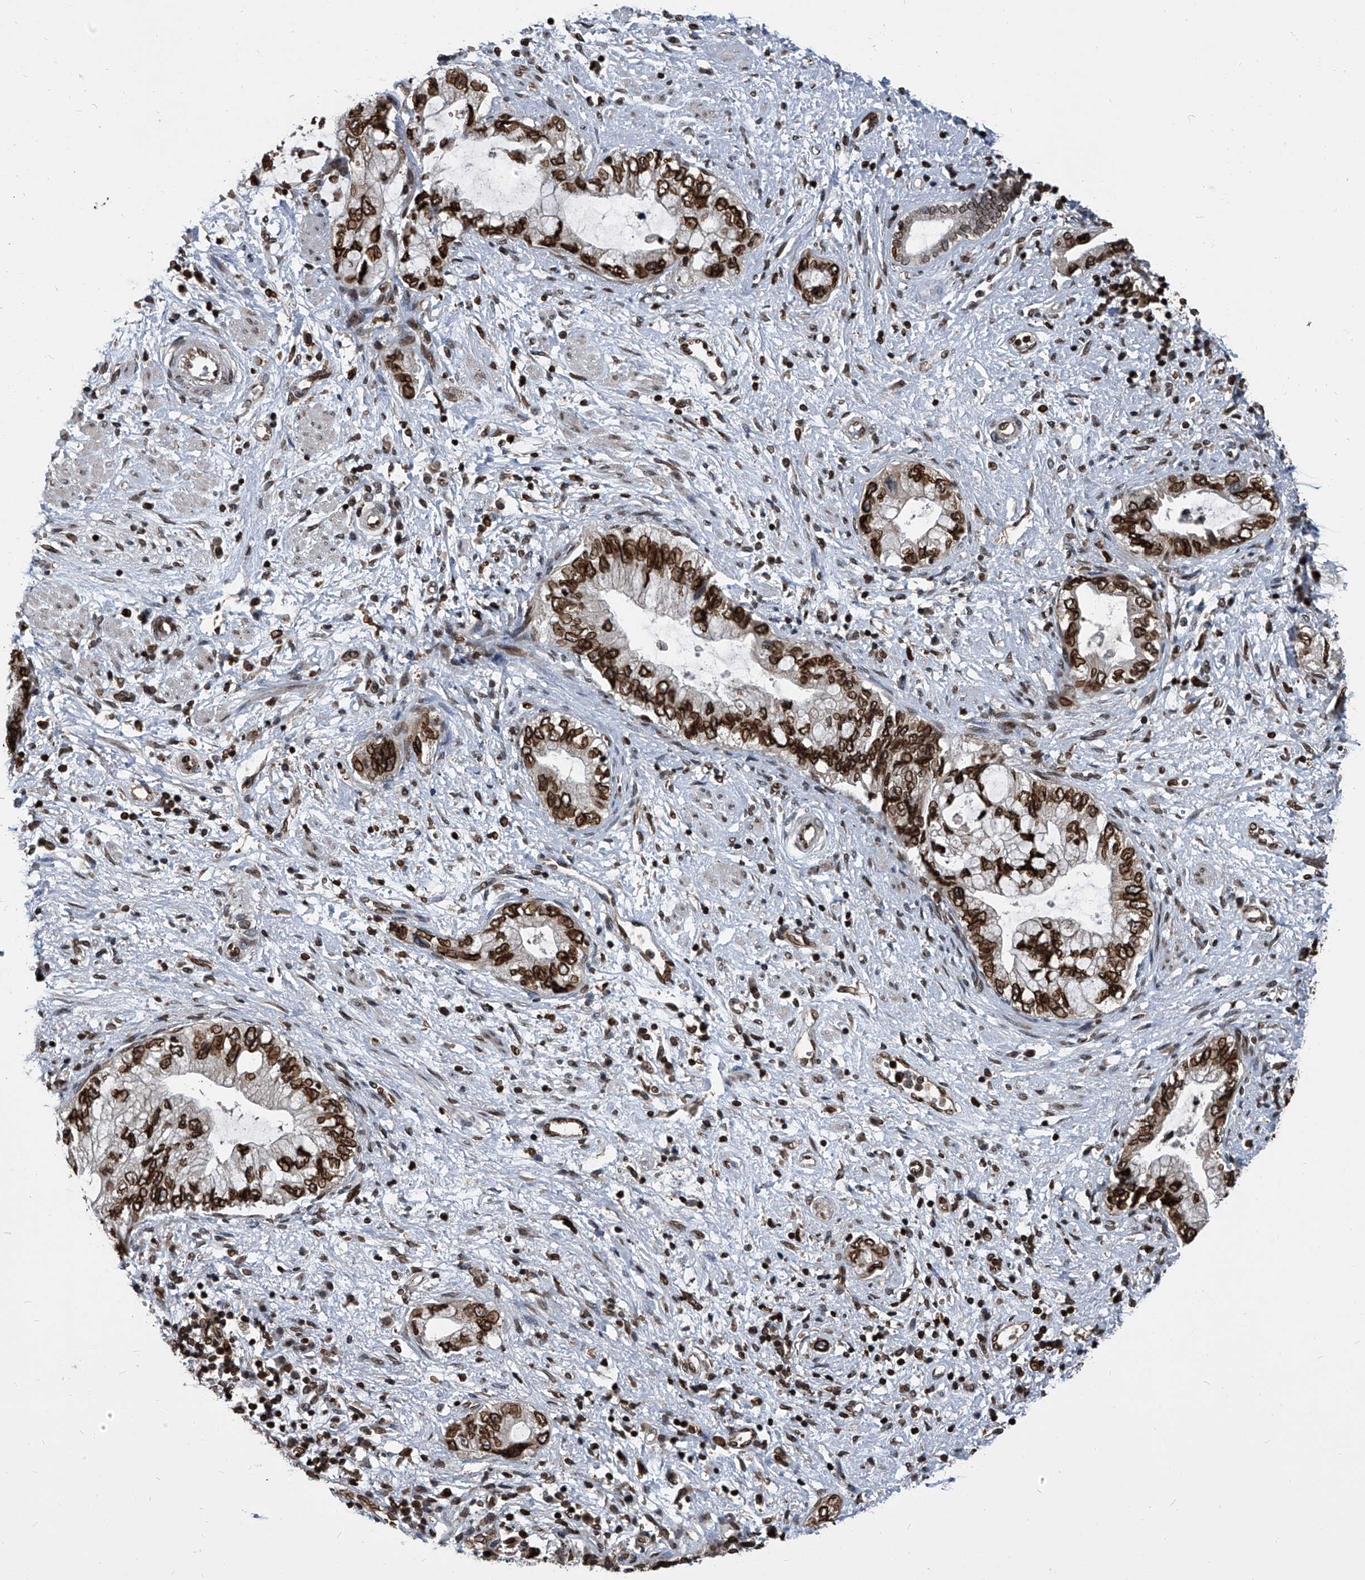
{"staining": {"intensity": "strong", "quantity": ">75%", "location": "cytoplasmic/membranous,nuclear"}, "tissue": "pancreatic cancer", "cell_type": "Tumor cells", "image_type": "cancer", "snomed": [{"axis": "morphology", "description": "Adenocarcinoma, NOS"}, {"axis": "topography", "description": "Pancreas"}], "caption": "Pancreatic adenocarcinoma was stained to show a protein in brown. There is high levels of strong cytoplasmic/membranous and nuclear staining in approximately >75% of tumor cells.", "gene": "PHF20", "patient": {"sex": "female", "age": 73}}